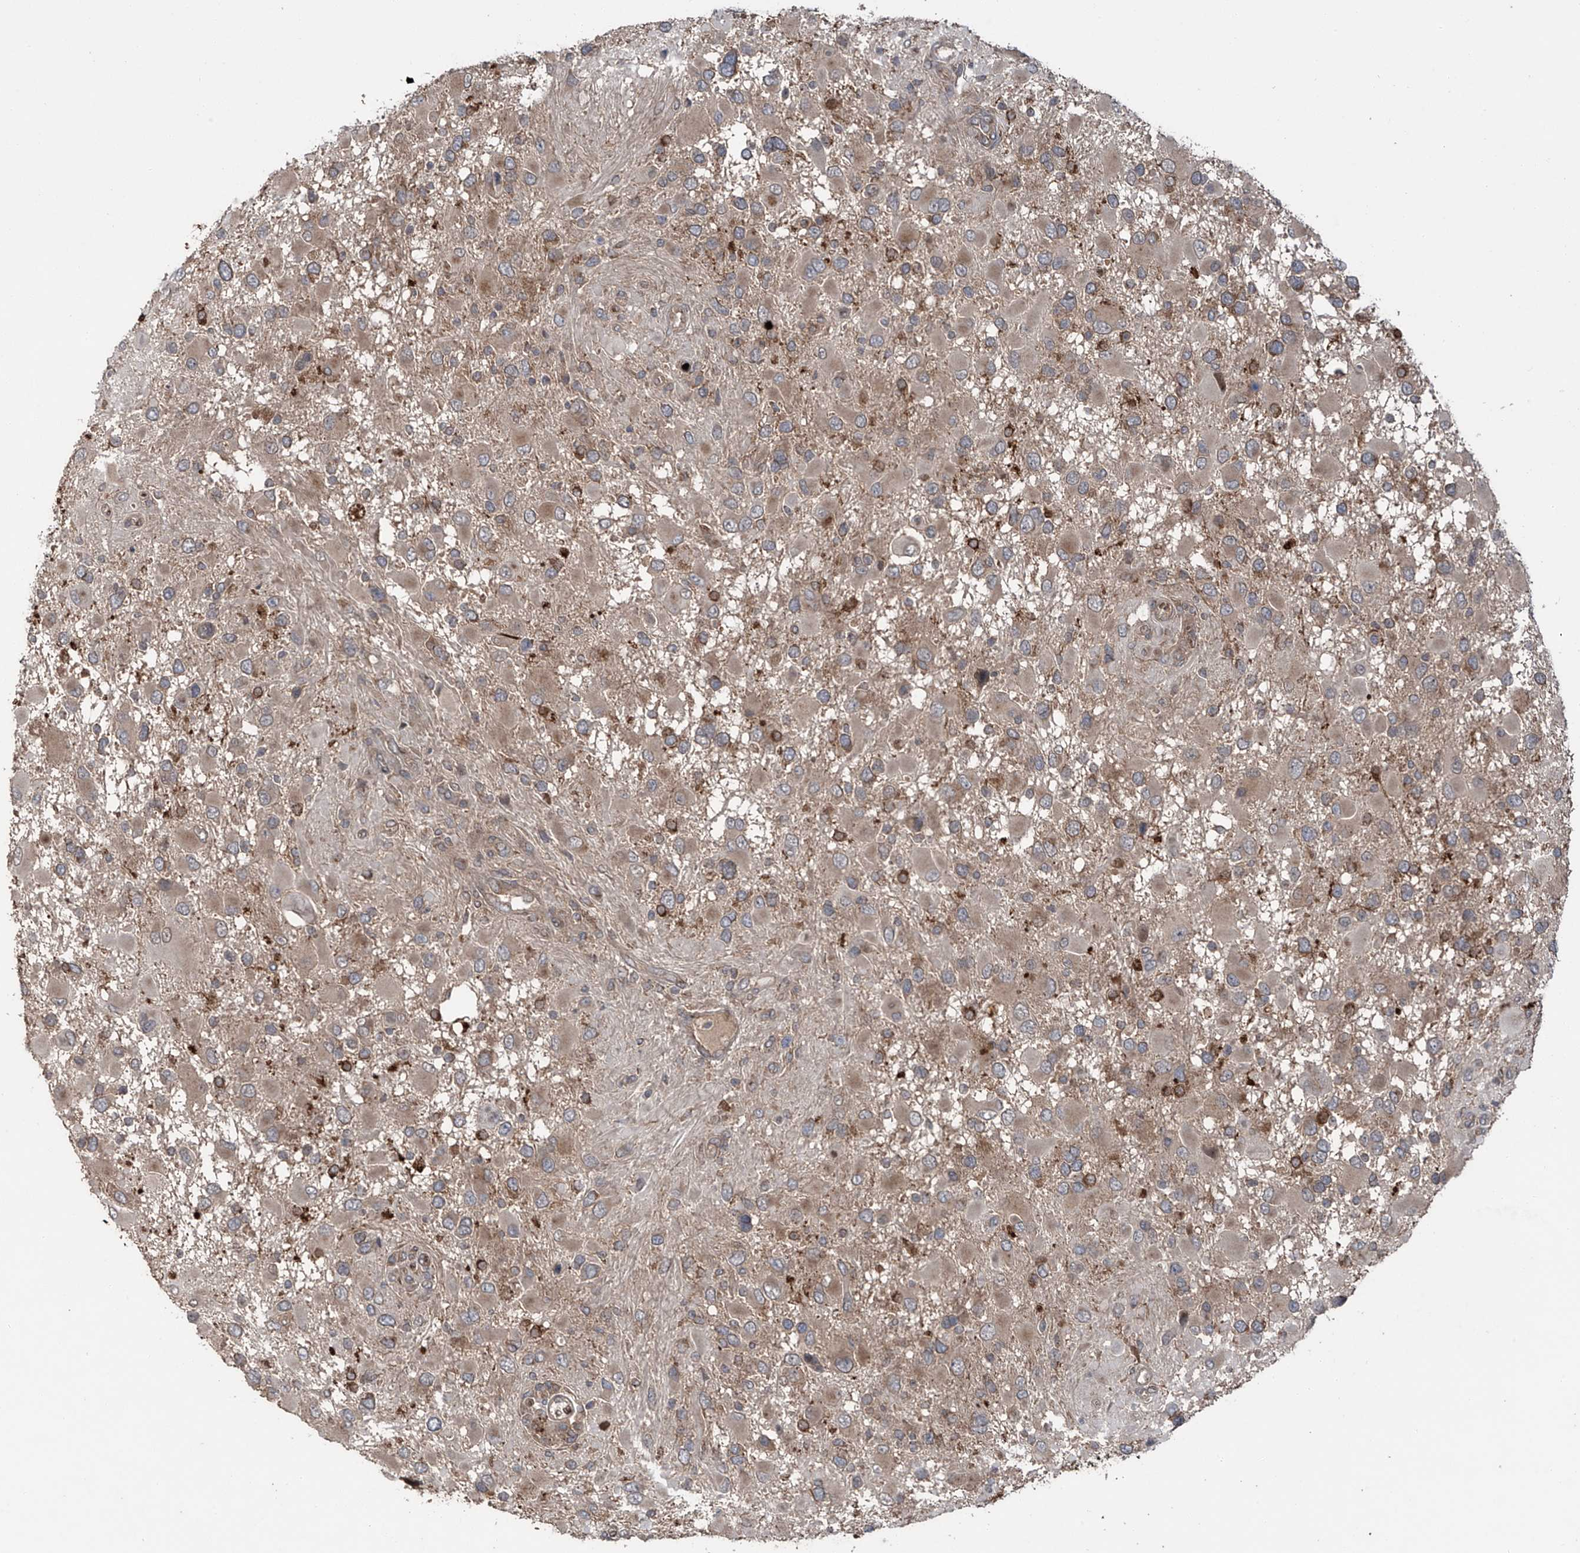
{"staining": {"intensity": "negative", "quantity": "none", "location": "none"}, "tissue": "glioma", "cell_type": "Tumor cells", "image_type": "cancer", "snomed": [{"axis": "morphology", "description": "Glioma, malignant, High grade"}, {"axis": "topography", "description": "Brain"}], "caption": "An immunohistochemistry image of high-grade glioma (malignant) is shown. There is no staining in tumor cells of high-grade glioma (malignant). The staining was performed using DAB to visualize the protein expression in brown, while the nuclei were stained in blue with hematoxylin (Magnification: 20x).", "gene": "ZDHHC9", "patient": {"sex": "male", "age": 53}}